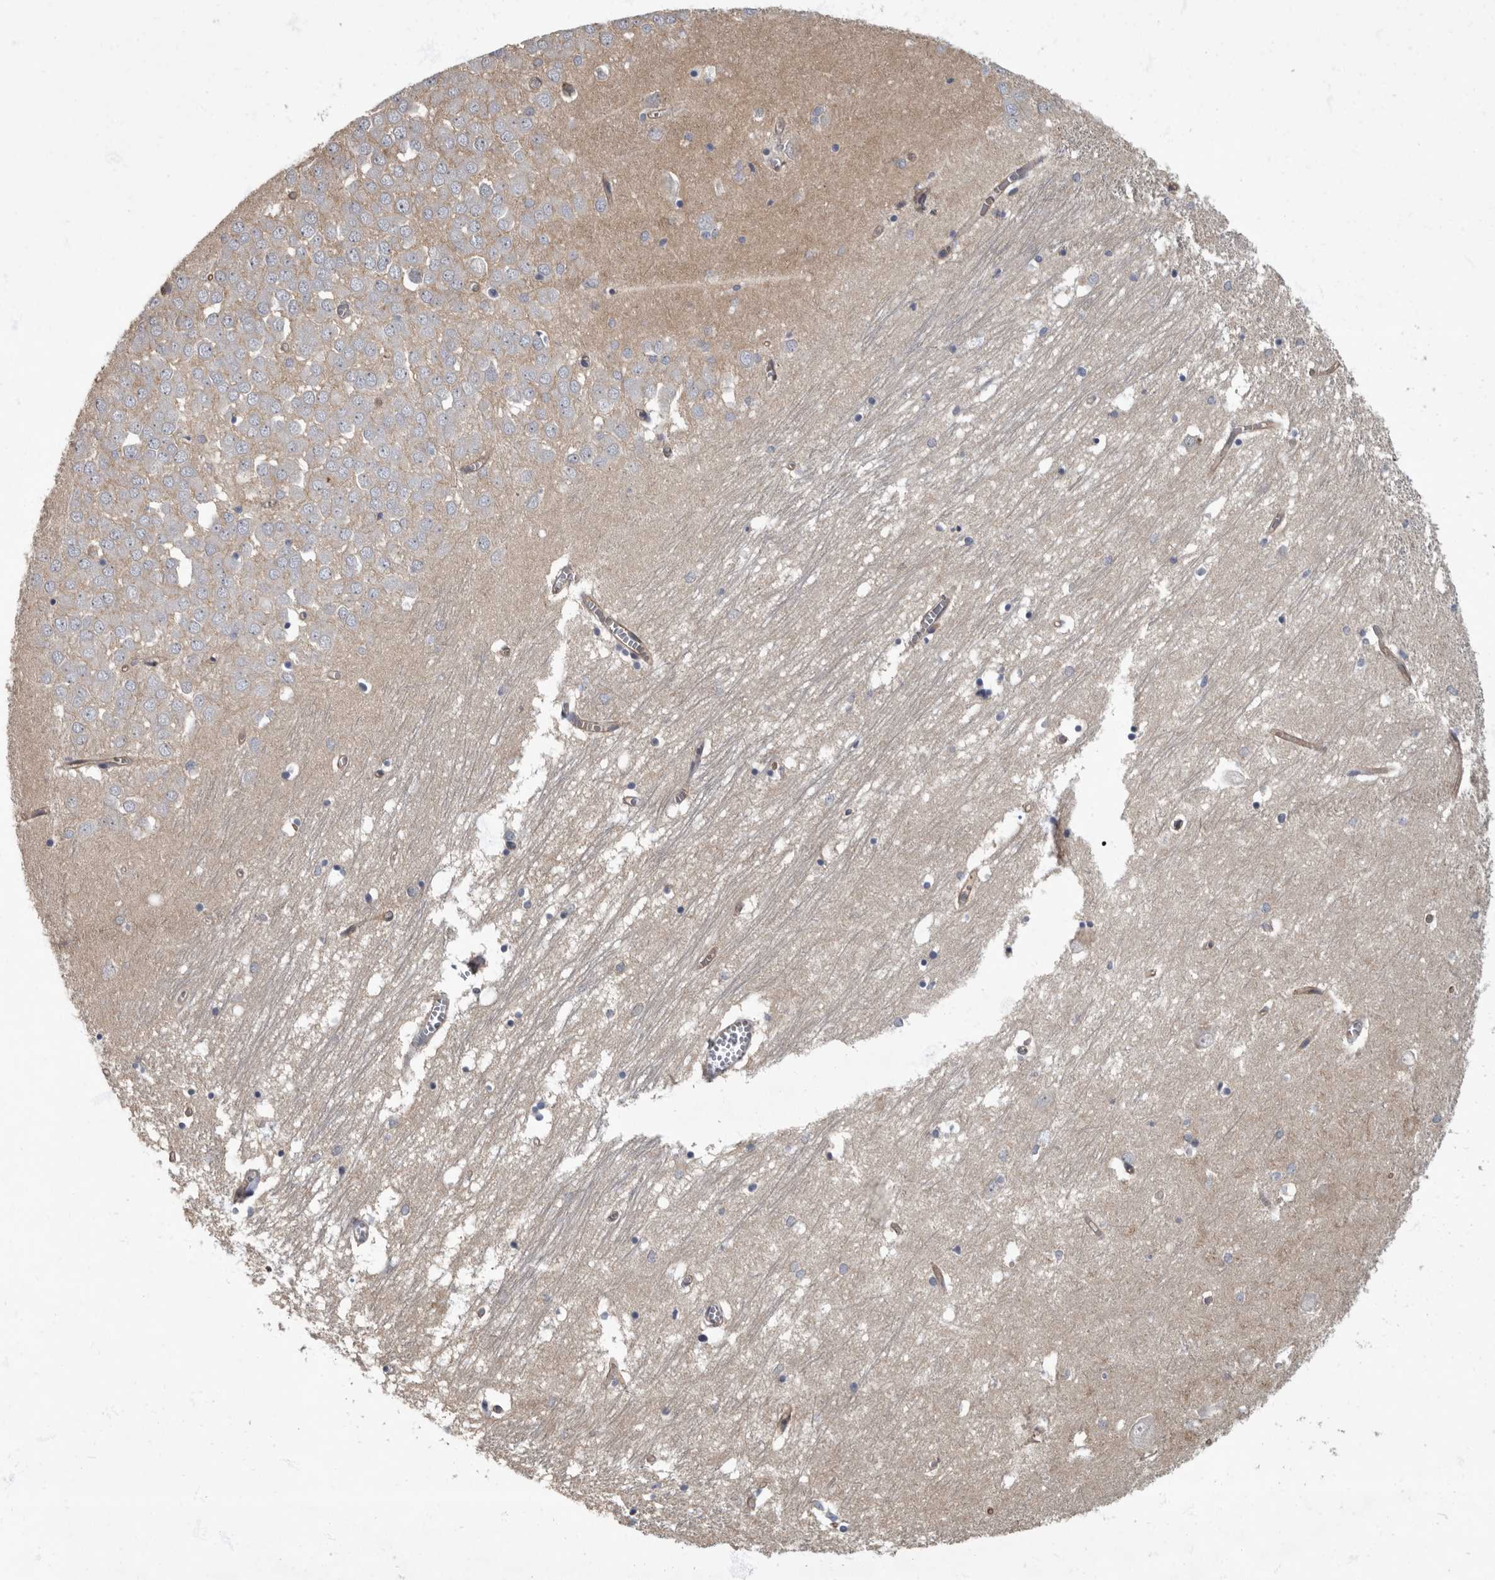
{"staining": {"intensity": "negative", "quantity": "none", "location": "none"}, "tissue": "hippocampus", "cell_type": "Glial cells", "image_type": "normal", "snomed": [{"axis": "morphology", "description": "Normal tissue, NOS"}, {"axis": "topography", "description": "Hippocampus"}], "caption": "IHC photomicrograph of normal hippocampus: human hippocampus stained with DAB (3,3'-diaminobenzidine) reveals no significant protein staining in glial cells.", "gene": "PDK1", "patient": {"sex": "male", "age": 70}}